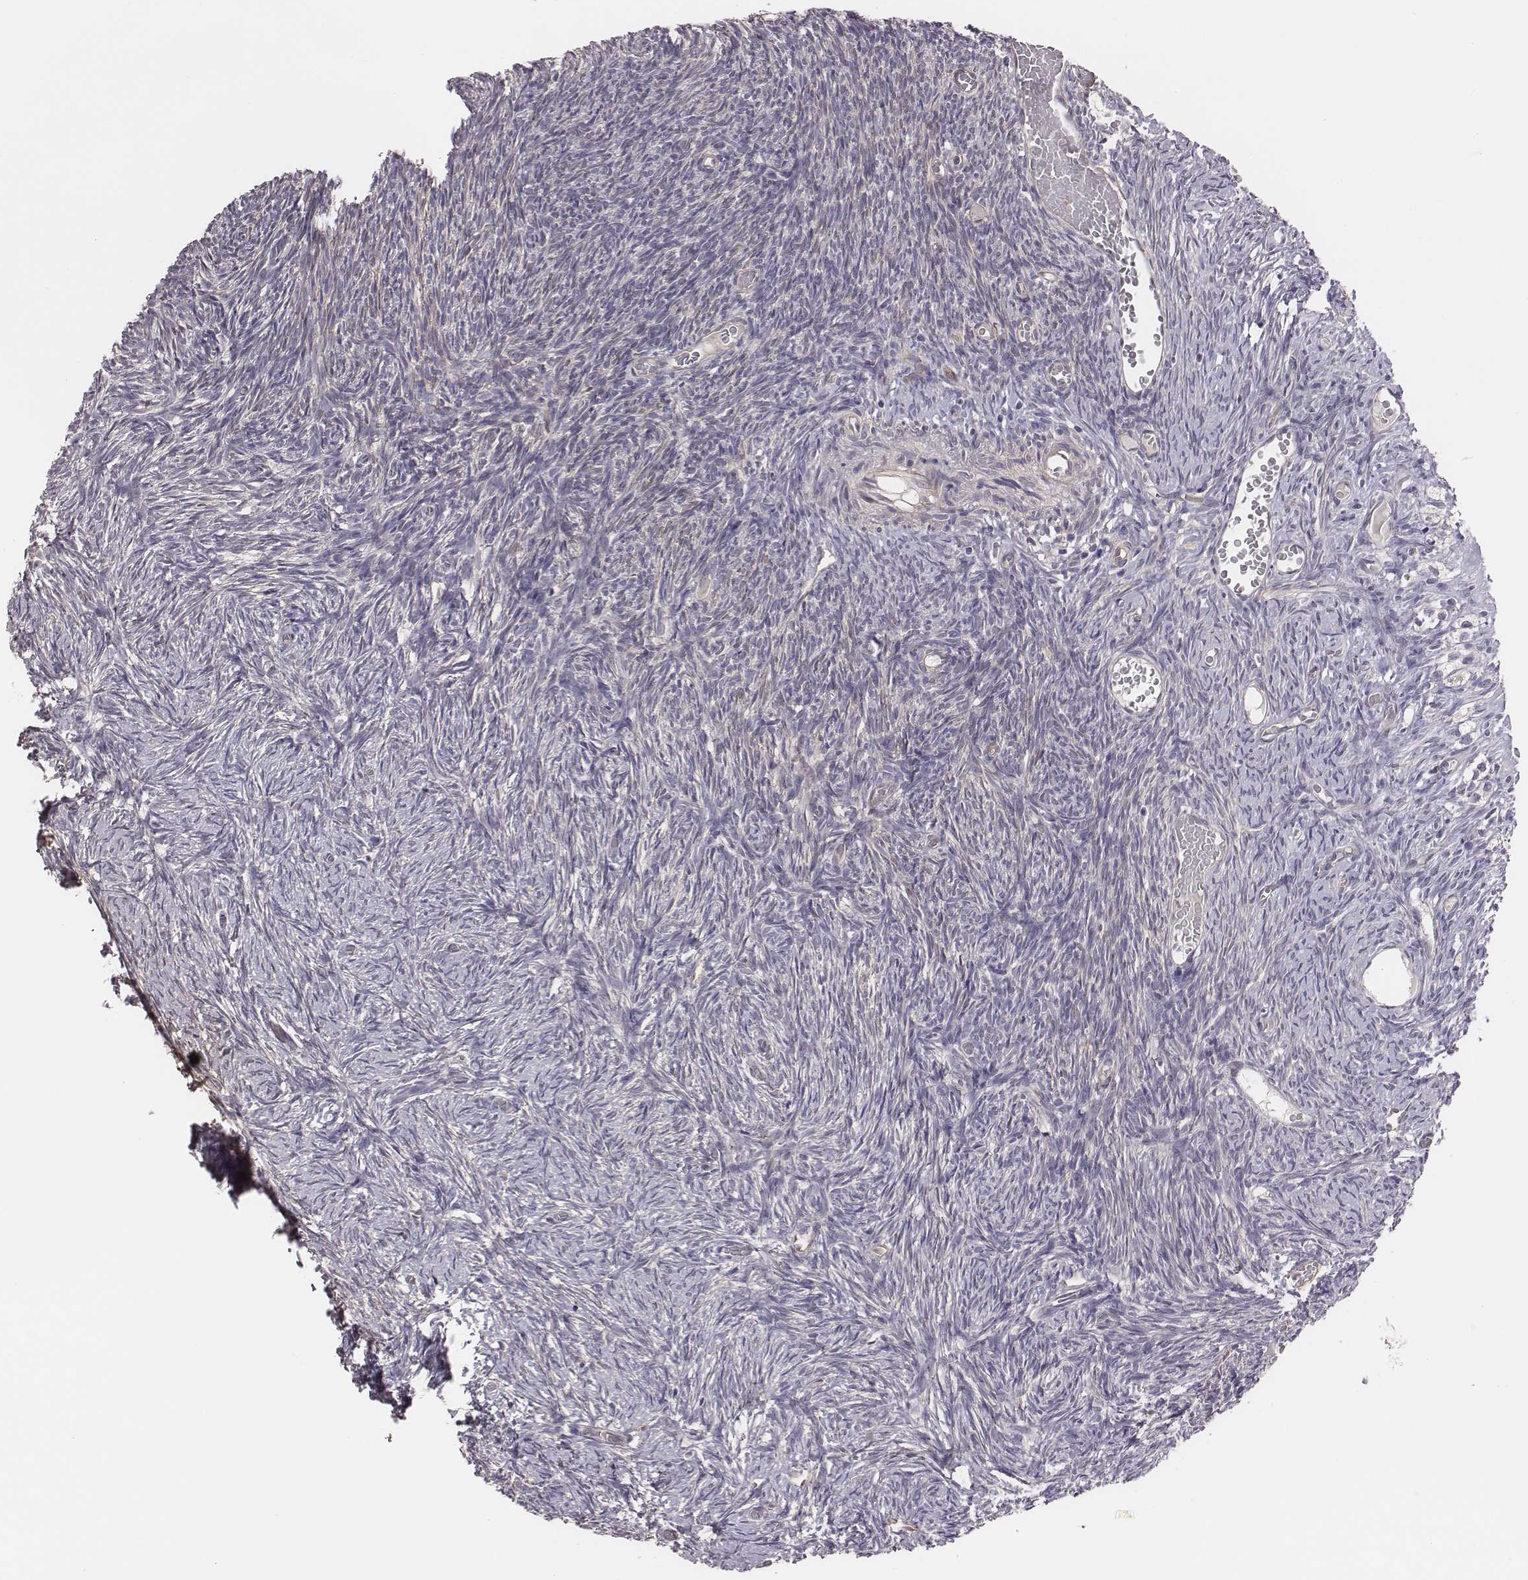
{"staining": {"intensity": "negative", "quantity": "none", "location": "none"}, "tissue": "ovary", "cell_type": "Ovarian stroma cells", "image_type": "normal", "snomed": [{"axis": "morphology", "description": "Normal tissue, NOS"}, {"axis": "topography", "description": "Ovary"}], "caption": "High power microscopy histopathology image of an immunohistochemistry (IHC) image of benign ovary, revealing no significant staining in ovarian stroma cells.", "gene": "SCARF1", "patient": {"sex": "female", "age": 39}}